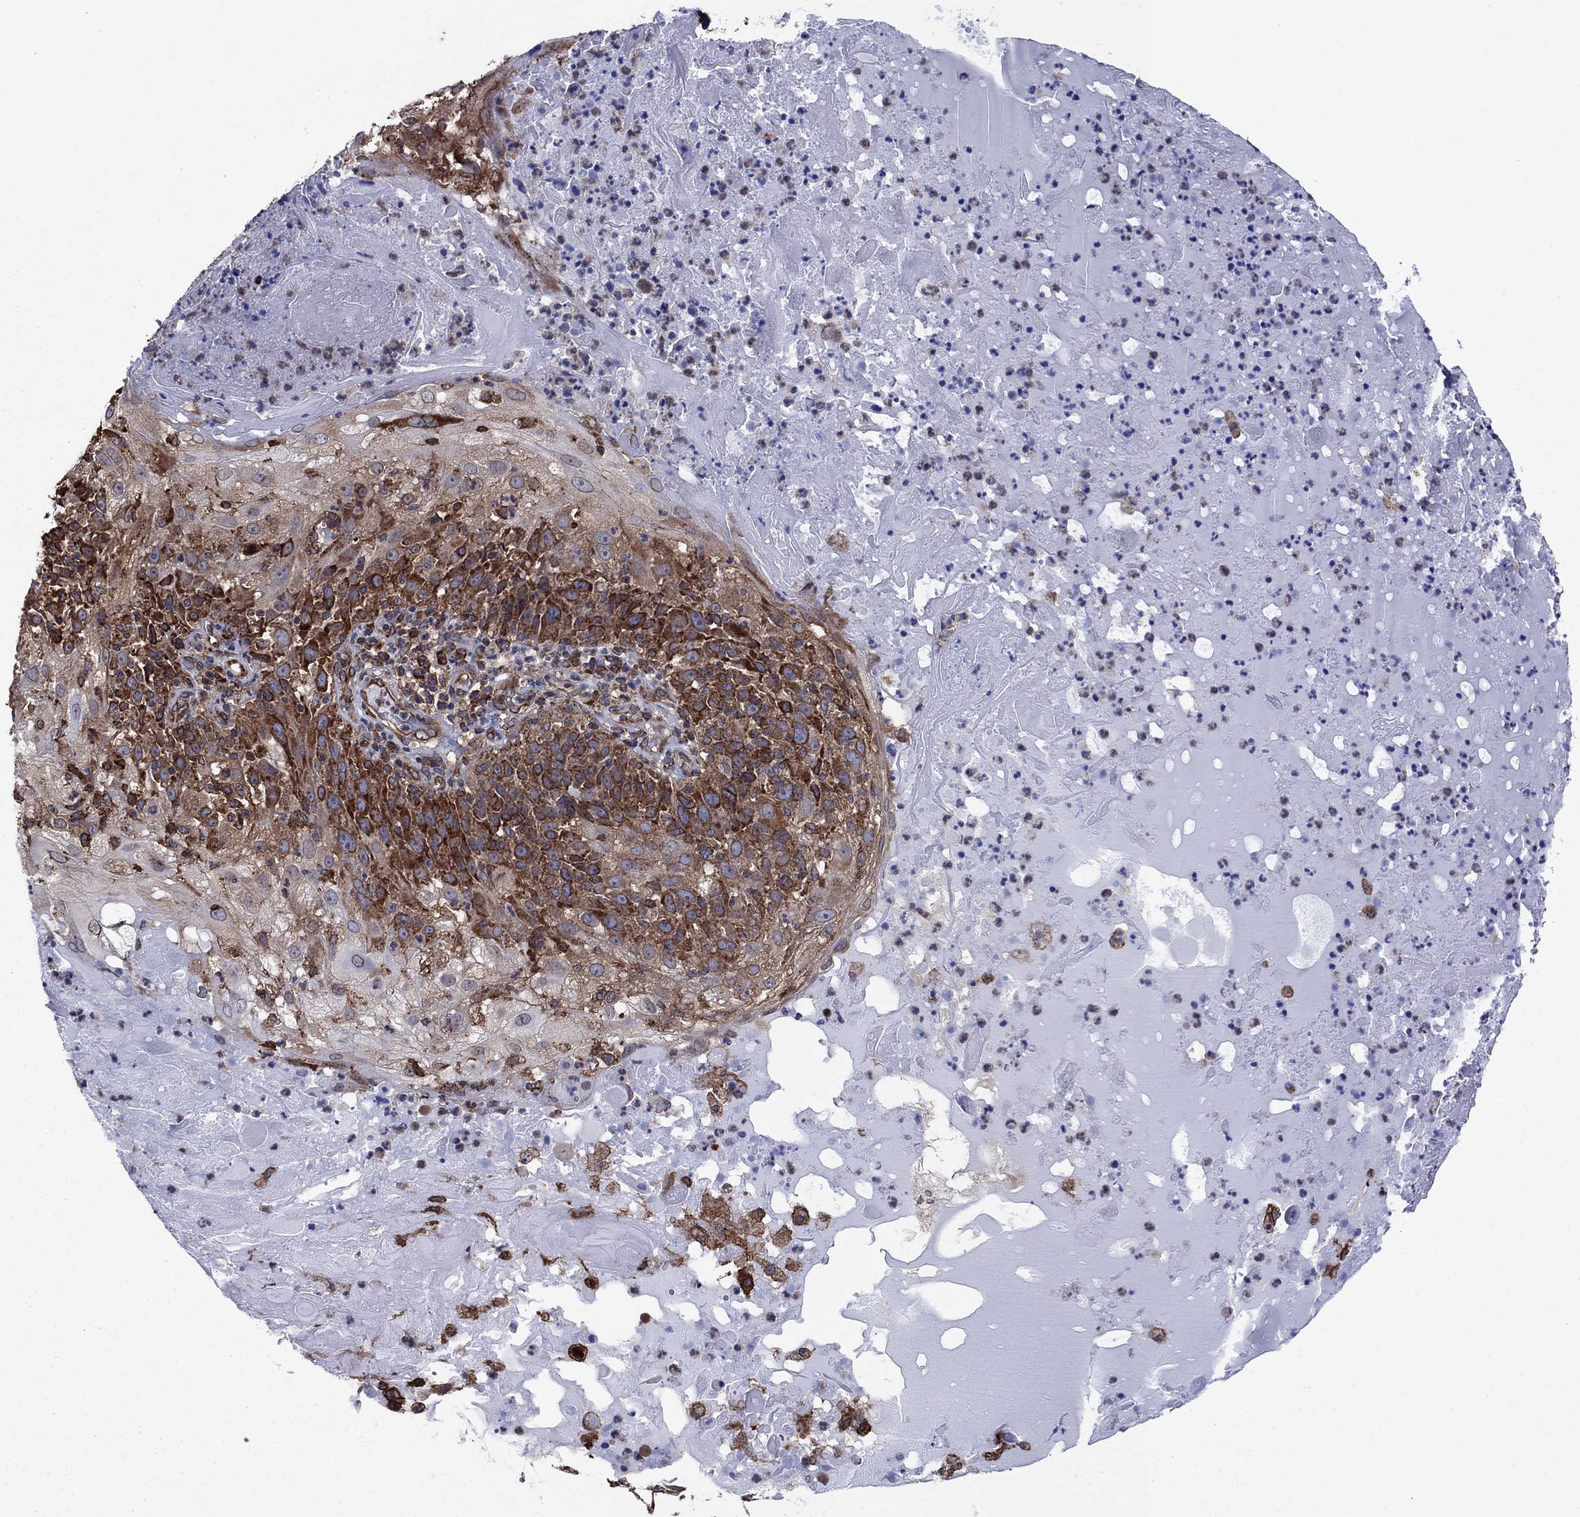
{"staining": {"intensity": "strong", "quantity": ">75%", "location": "cytoplasmic/membranous"}, "tissue": "skin cancer", "cell_type": "Tumor cells", "image_type": "cancer", "snomed": [{"axis": "morphology", "description": "Normal tissue, NOS"}, {"axis": "morphology", "description": "Squamous cell carcinoma, NOS"}, {"axis": "topography", "description": "Skin"}], "caption": "IHC of squamous cell carcinoma (skin) demonstrates high levels of strong cytoplasmic/membranous staining in approximately >75% of tumor cells.", "gene": "YBX1", "patient": {"sex": "female", "age": 83}}